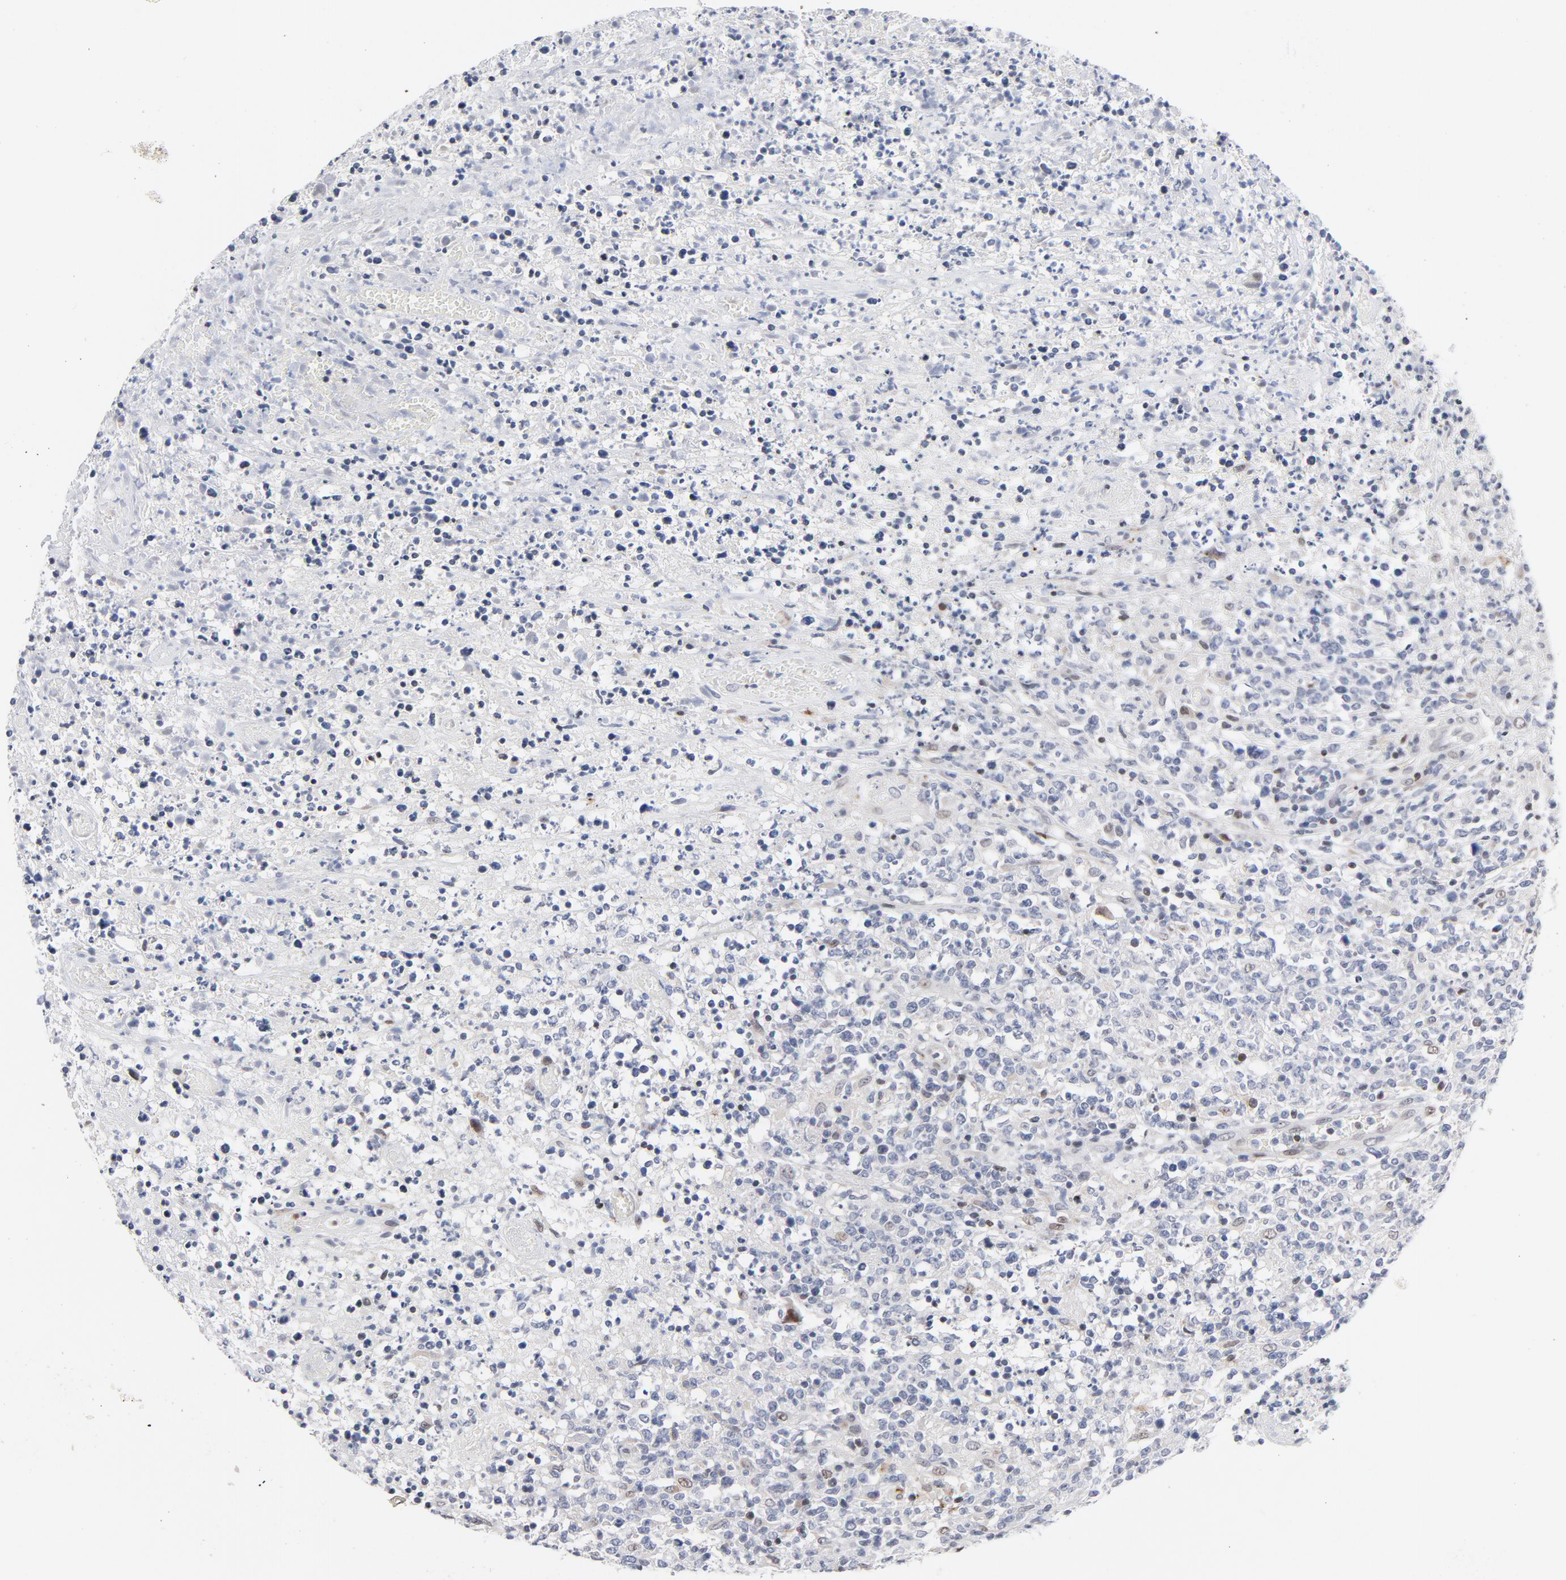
{"staining": {"intensity": "negative", "quantity": "none", "location": "none"}, "tissue": "lymphoma", "cell_type": "Tumor cells", "image_type": "cancer", "snomed": [{"axis": "morphology", "description": "Malignant lymphoma, non-Hodgkin's type, High grade"}, {"axis": "topography", "description": "Lymph node"}], "caption": "This micrograph is of high-grade malignant lymphoma, non-Hodgkin's type stained with immunohistochemistry to label a protein in brown with the nuclei are counter-stained blue. There is no positivity in tumor cells. (Immunohistochemistry, brightfield microscopy, high magnification).", "gene": "NFIC", "patient": {"sex": "female", "age": 84}}